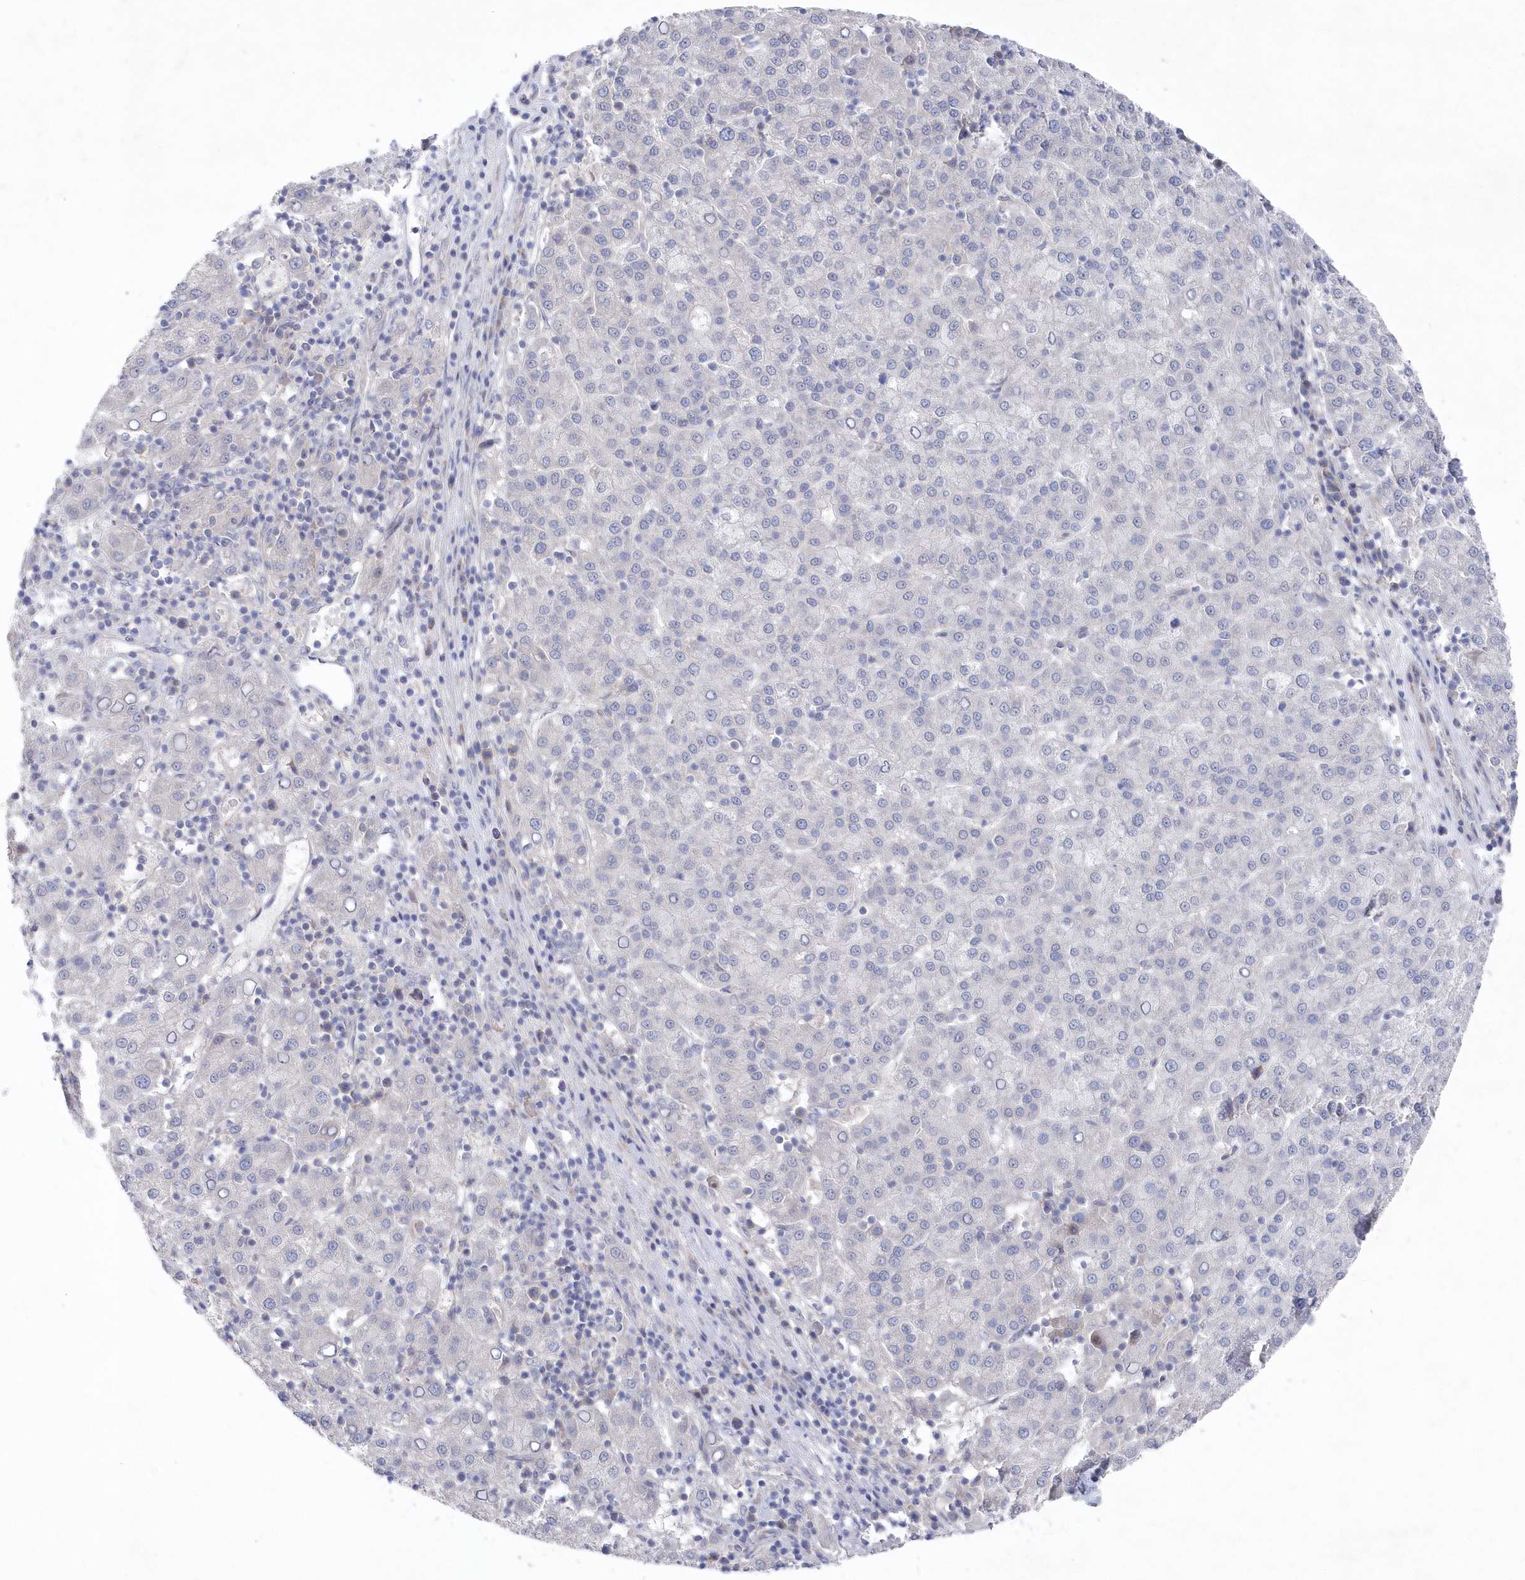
{"staining": {"intensity": "negative", "quantity": "none", "location": "none"}, "tissue": "liver cancer", "cell_type": "Tumor cells", "image_type": "cancer", "snomed": [{"axis": "morphology", "description": "Carcinoma, Hepatocellular, NOS"}, {"axis": "topography", "description": "Liver"}], "caption": "This histopathology image is of liver cancer stained with immunohistochemistry to label a protein in brown with the nuclei are counter-stained blue. There is no positivity in tumor cells.", "gene": "KIAA1586", "patient": {"sex": "female", "age": 58}}